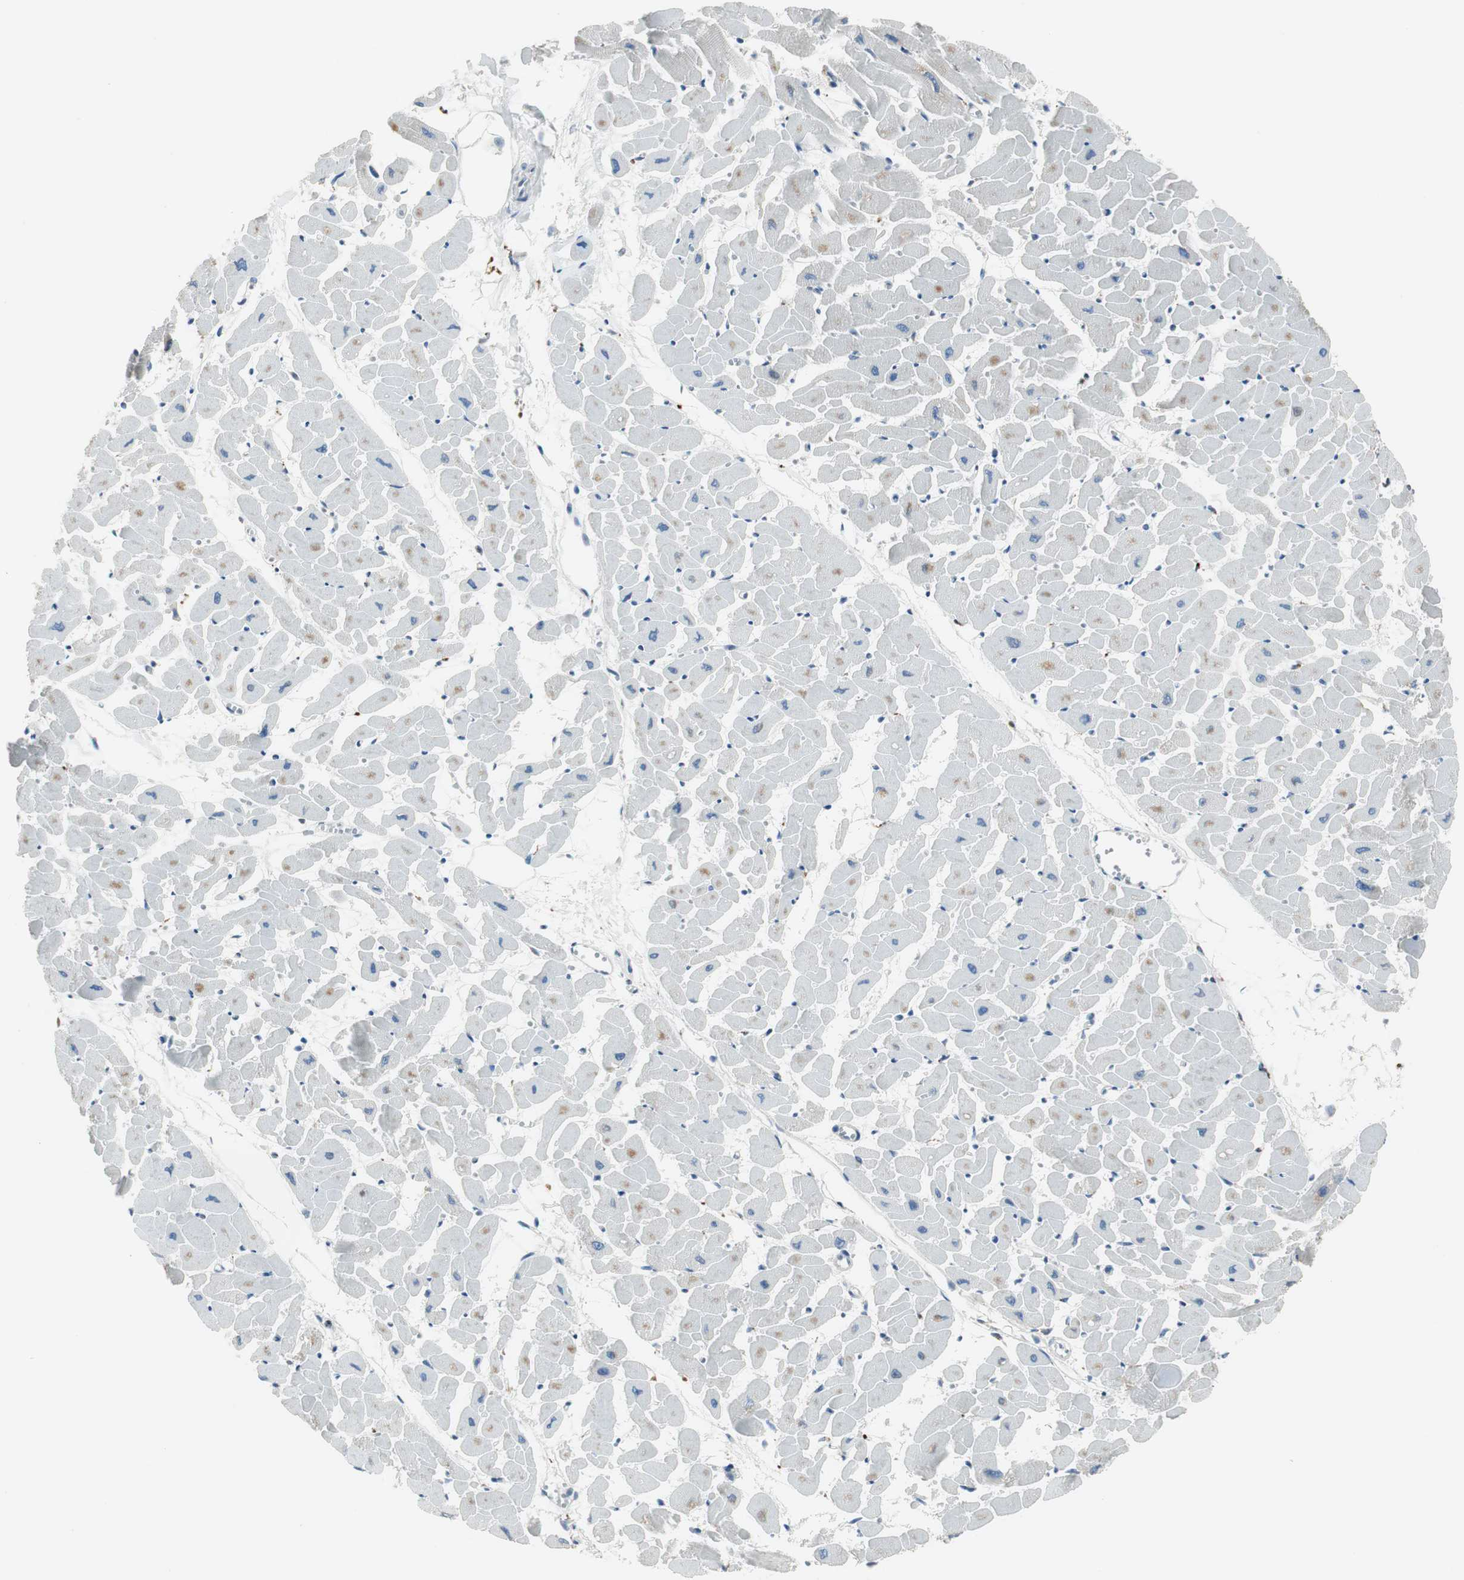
{"staining": {"intensity": "weak", "quantity": "25%-75%", "location": "cytoplasmic/membranous"}, "tissue": "heart muscle", "cell_type": "Cardiomyocytes", "image_type": "normal", "snomed": [{"axis": "morphology", "description": "Normal tissue, NOS"}, {"axis": "topography", "description": "Heart"}], "caption": "IHC of unremarkable human heart muscle displays low levels of weak cytoplasmic/membranous positivity in approximately 25%-75% of cardiomyocytes.", "gene": "NCK1", "patient": {"sex": "female", "age": 19}}